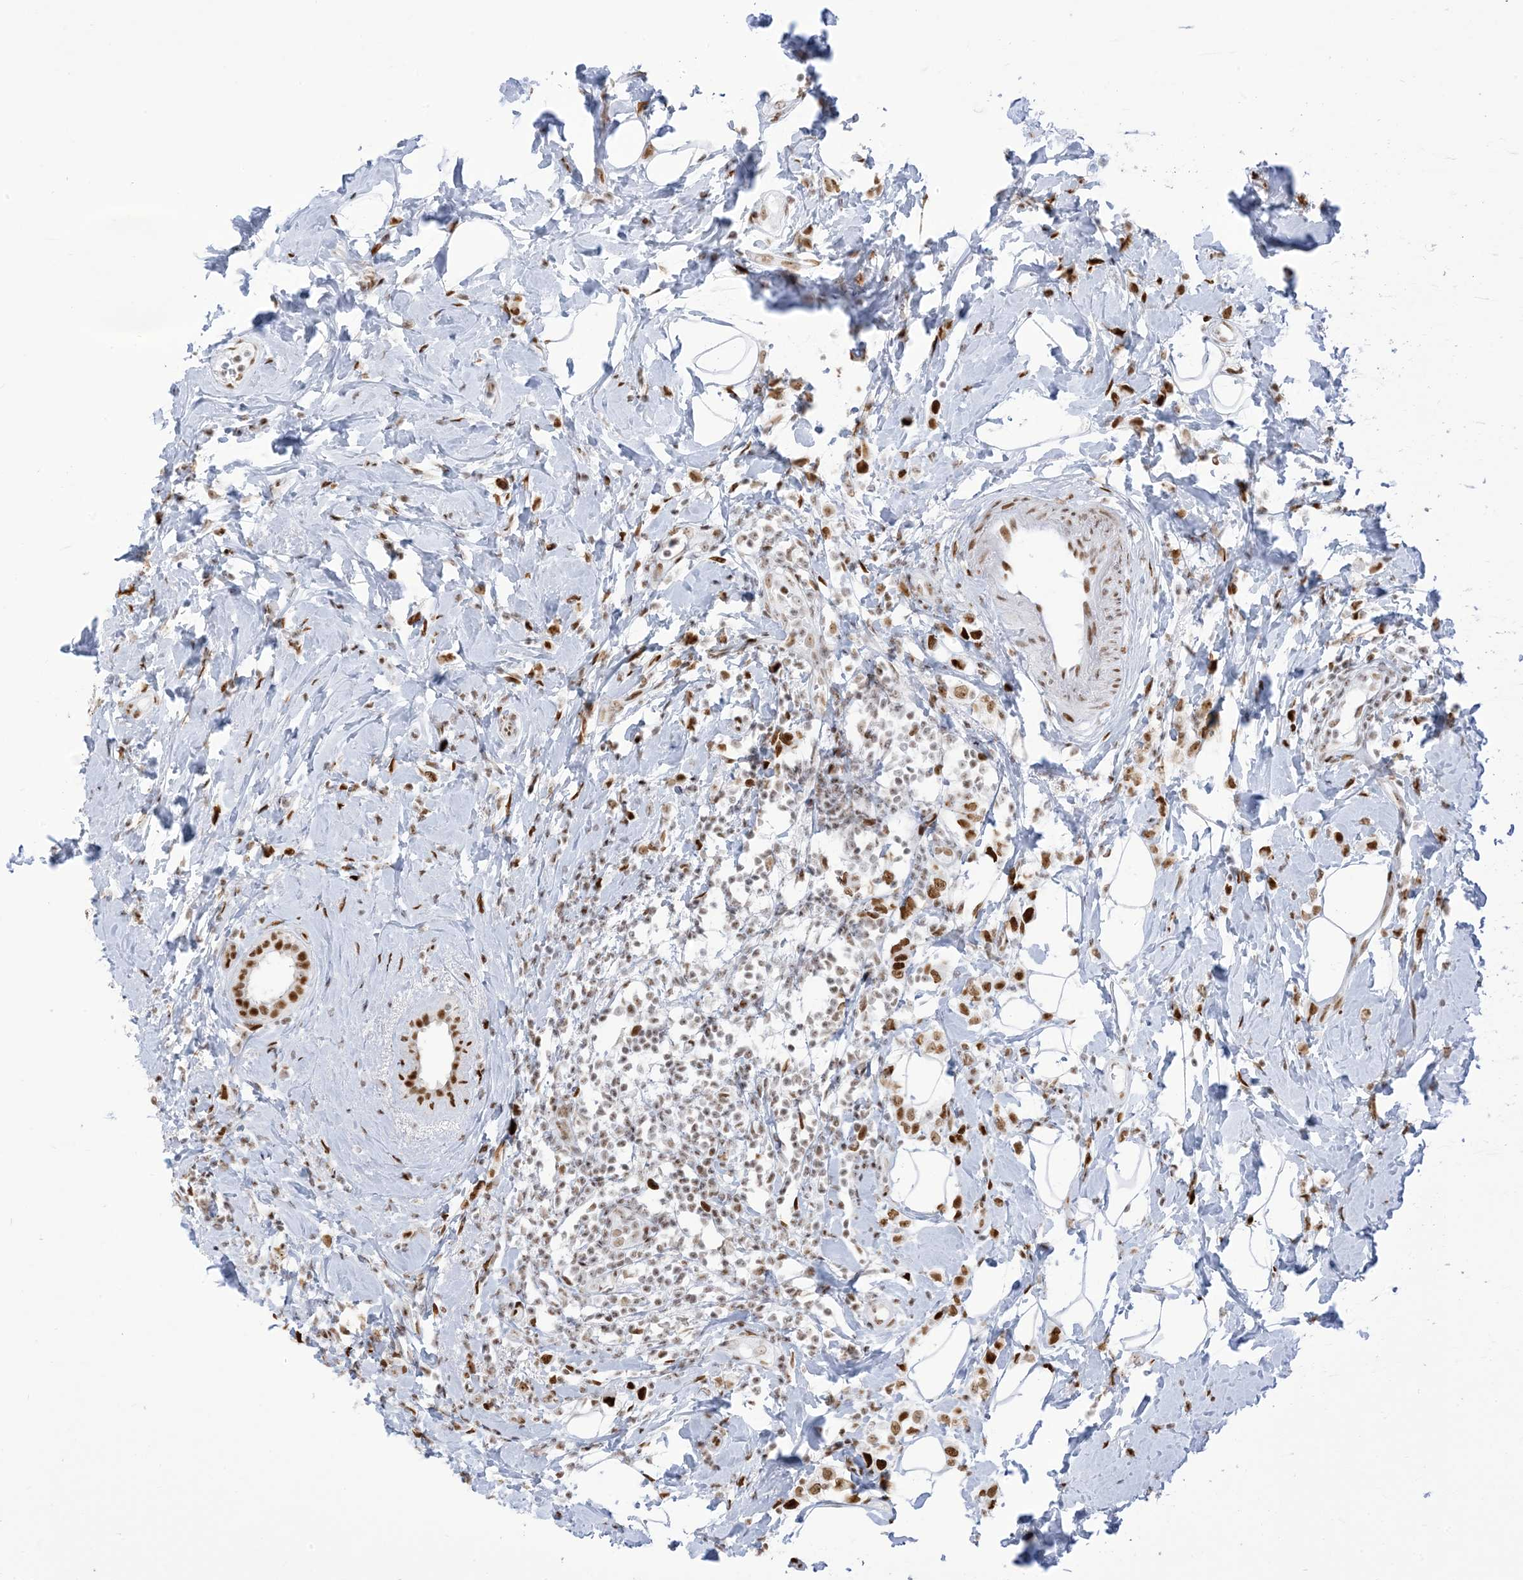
{"staining": {"intensity": "strong", "quantity": ">75%", "location": "nuclear"}, "tissue": "breast cancer", "cell_type": "Tumor cells", "image_type": "cancer", "snomed": [{"axis": "morphology", "description": "Lobular carcinoma"}, {"axis": "topography", "description": "Breast"}], "caption": "Immunohistochemistry (IHC) staining of lobular carcinoma (breast), which demonstrates high levels of strong nuclear staining in approximately >75% of tumor cells indicating strong nuclear protein expression. The staining was performed using DAB (3,3'-diaminobenzidine) (brown) for protein detection and nuclei were counterstained in hematoxylin (blue).", "gene": "STAG1", "patient": {"sex": "female", "age": 47}}